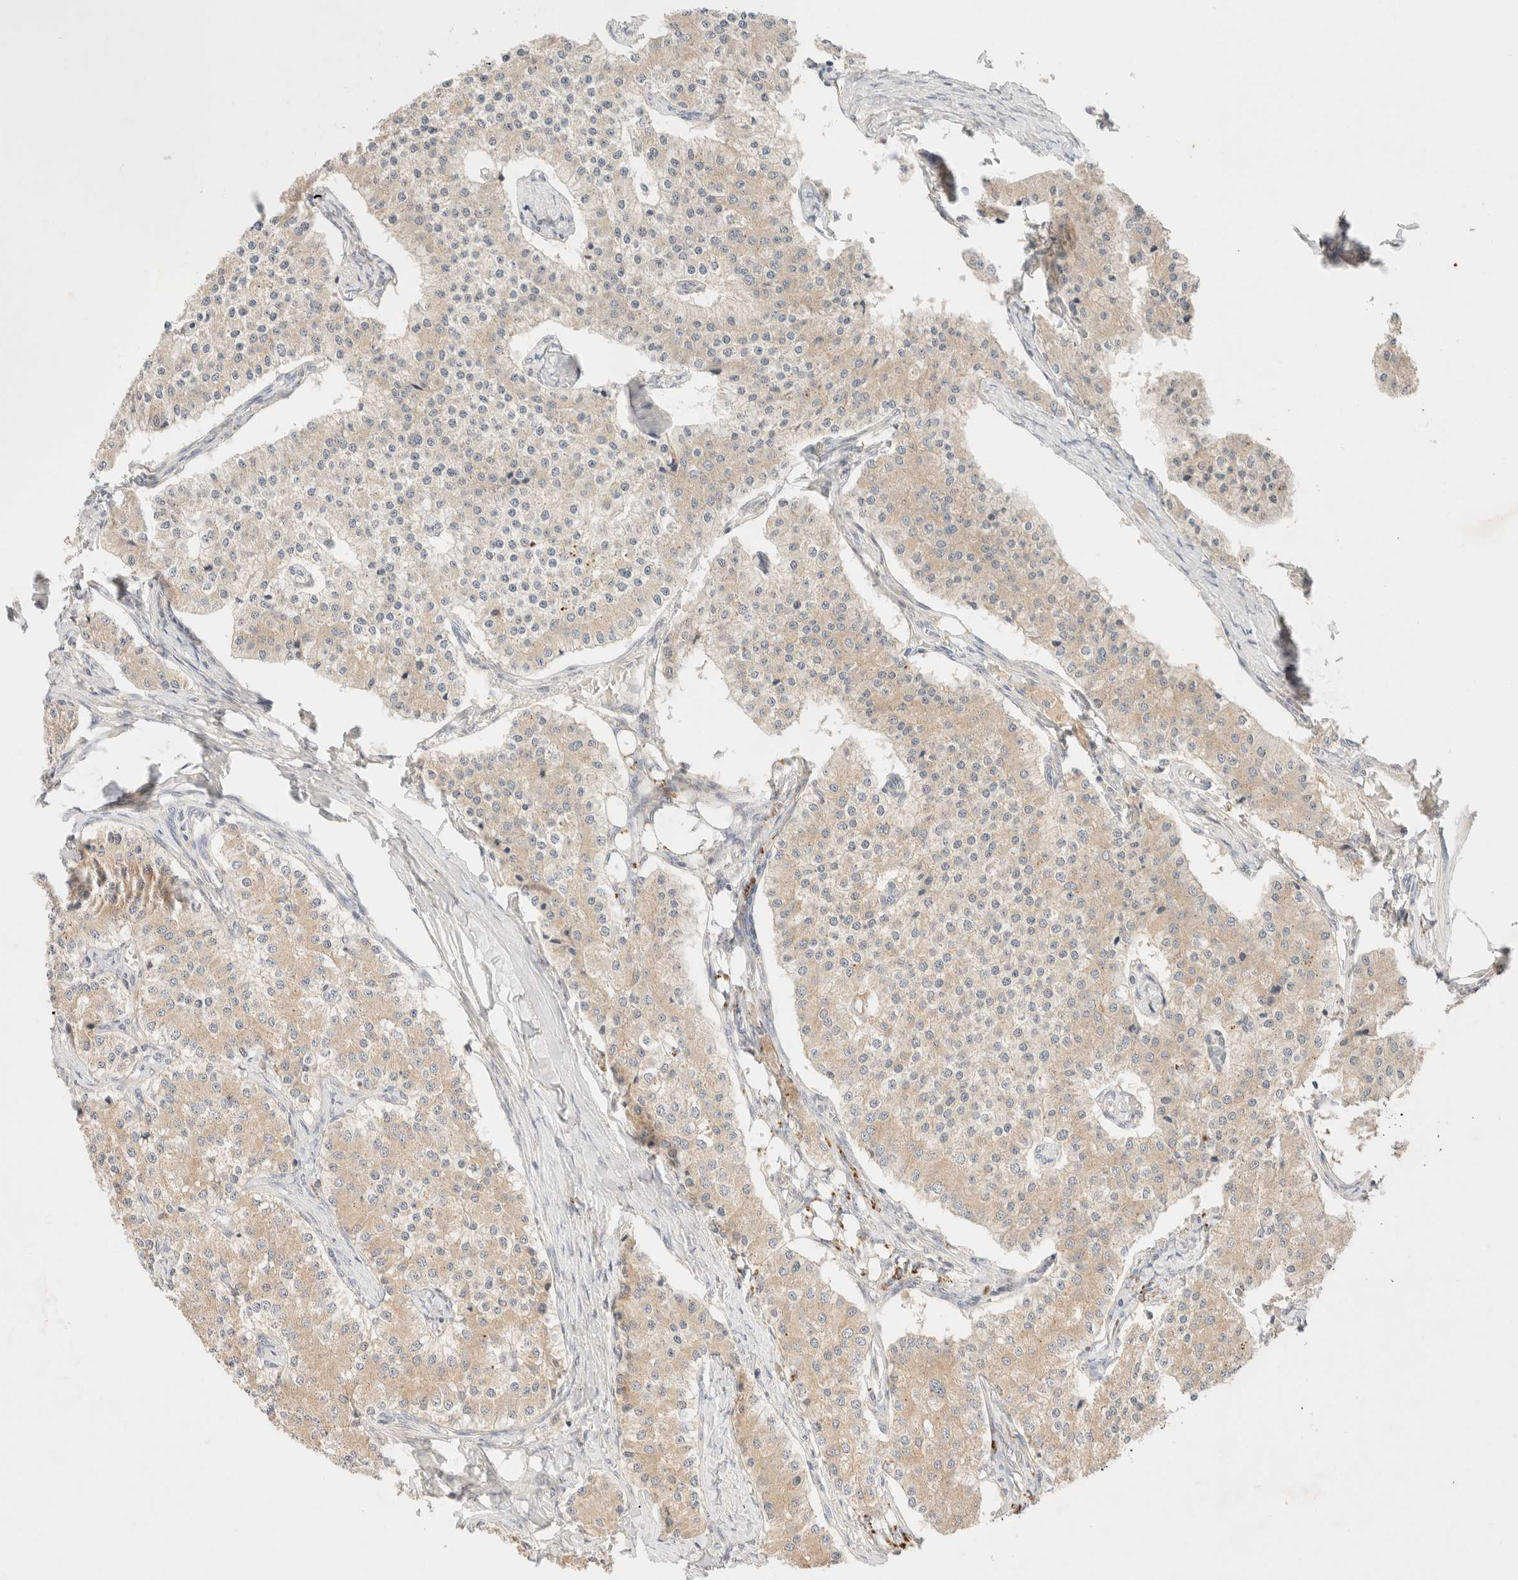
{"staining": {"intensity": "negative", "quantity": "none", "location": "none"}, "tissue": "carcinoid", "cell_type": "Tumor cells", "image_type": "cancer", "snomed": [{"axis": "morphology", "description": "Carcinoid, malignant, NOS"}, {"axis": "topography", "description": "Colon"}], "caption": "DAB immunohistochemical staining of human carcinoid (malignant) displays no significant positivity in tumor cells. The staining is performed using DAB brown chromogen with nuclei counter-stained in using hematoxylin.", "gene": "SARM1", "patient": {"sex": "female", "age": 52}}